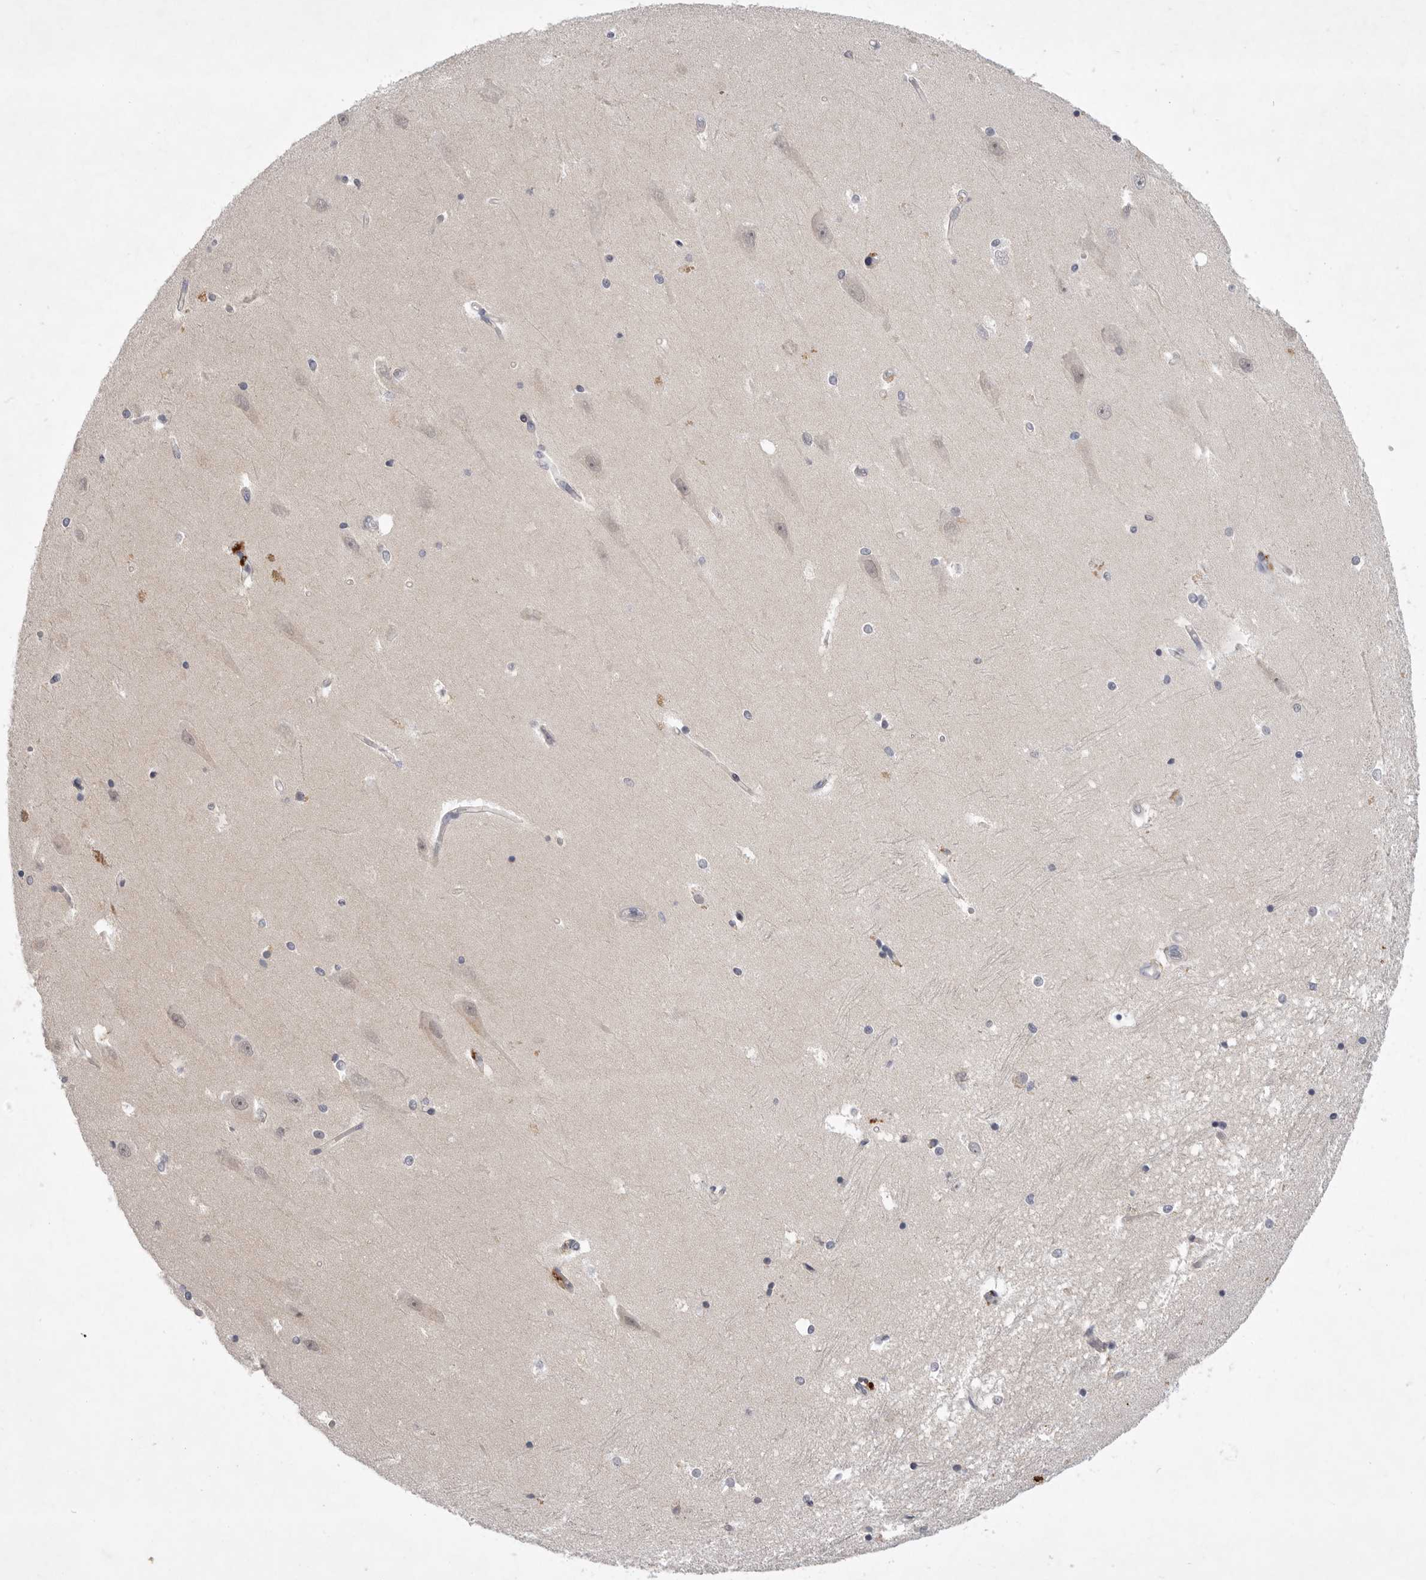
{"staining": {"intensity": "negative", "quantity": "none", "location": "none"}, "tissue": "hippocampus", "cell_type": "Glial cells", "image_type": "normal", "snomed": [{"axis": "morphology", "description": "Normal tissue, NOS"}, {"axis": "topography", "description": "Hippocampus"}], "caption": "Glial cells show no significant positivity in normal hippocampus. (DAB (3,3'-diaminobenzidine) IHC, high magnification).", "gene": "ITGAD", "patient": {"sex": "male", "age": 45}}